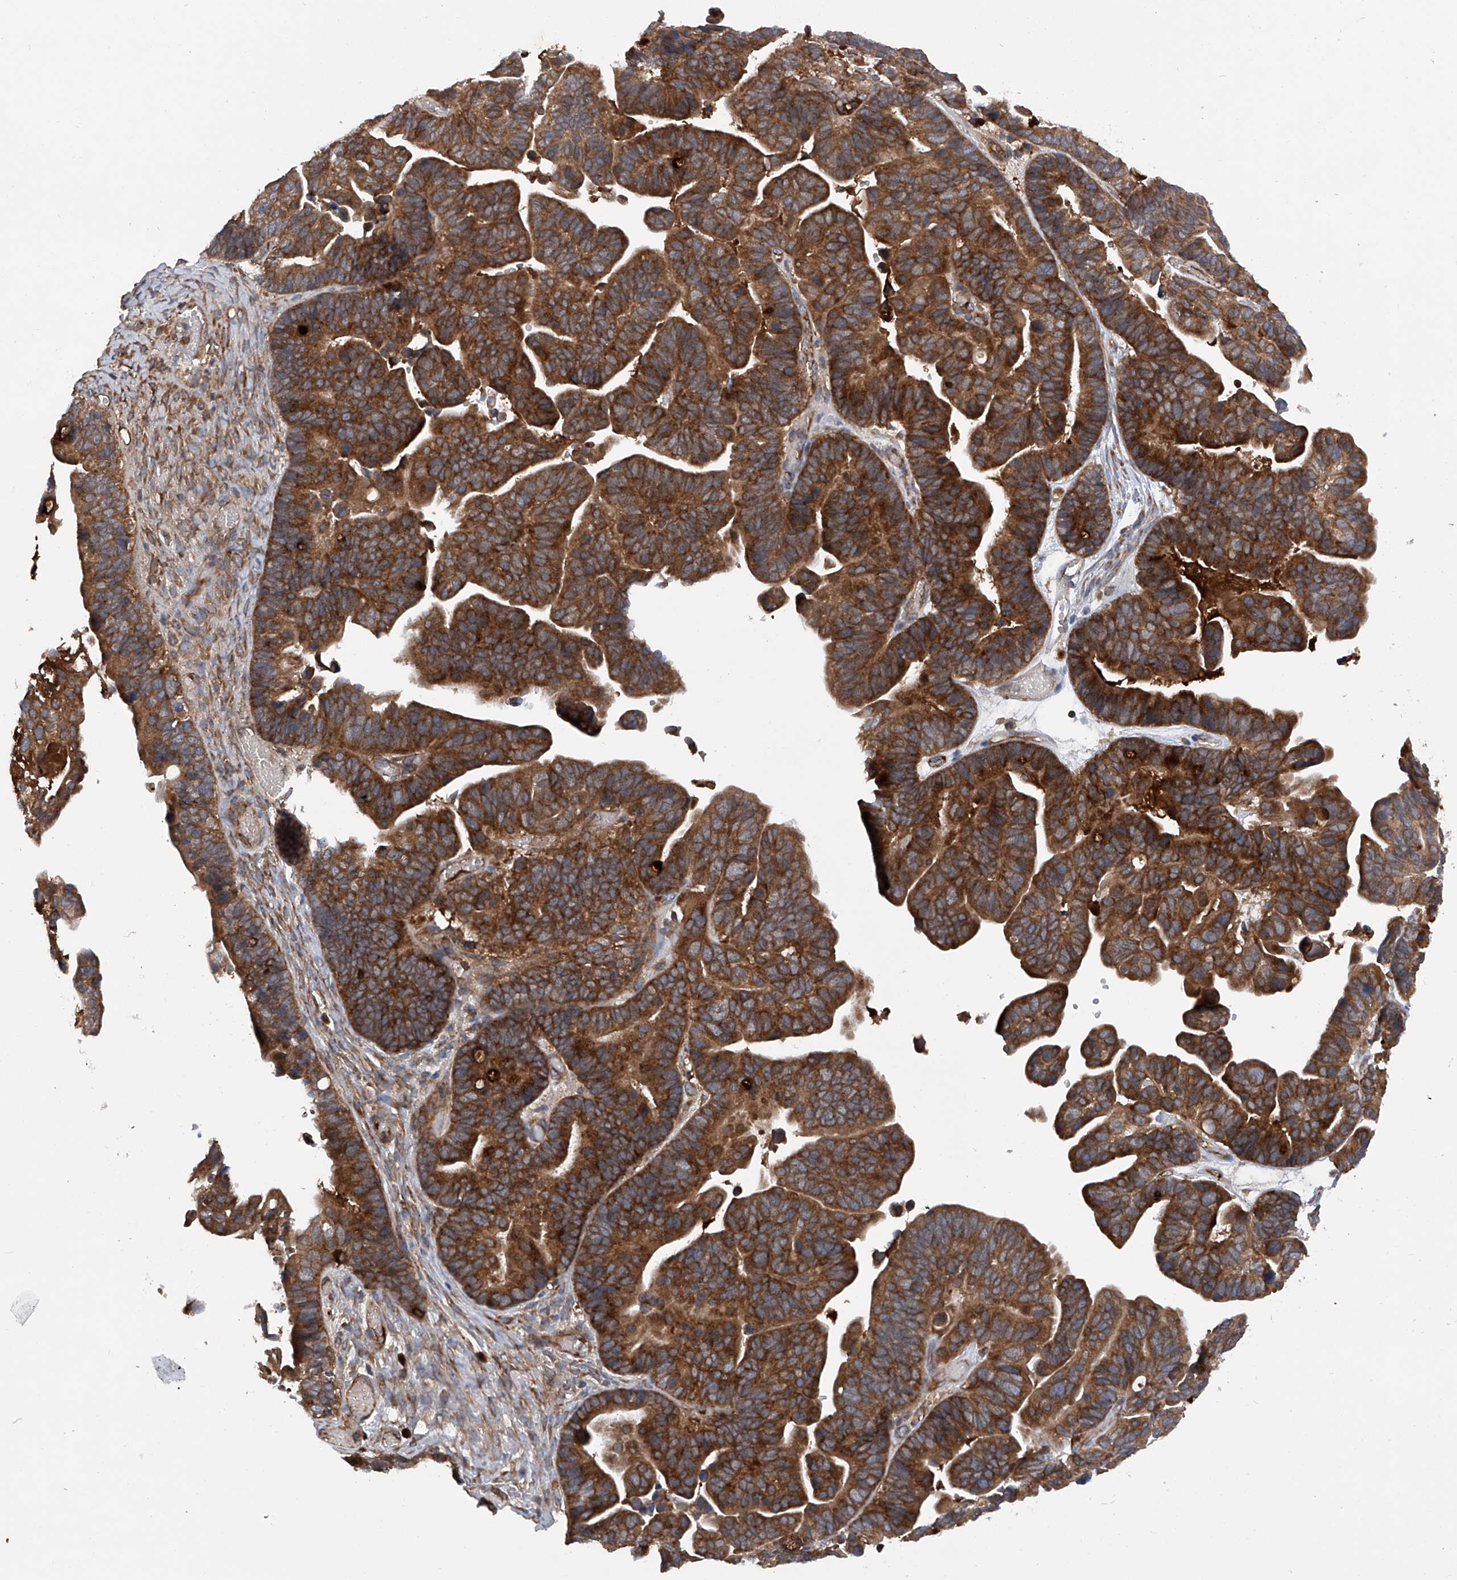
{"staining": {"intensity": "strong", "quantity": ">75%", "location": "cytoplasmic/membranous"}, "tissue": "ovarian cancer", "cell_type": "Tumor cells", "image_type": "cancer", "snomed": [{"axis": "morphology", "description": "Cystadenocarcinoma, serous, NOS"}, {"axis": "topography", "description": "Ovary"}], "caption": "A high-resolution micrograph shows IHC staining of serous cystadenocarcinoma (ovarian), which demonstrates strong cytoplasmic/membranous staining in about >75% of tumor cells.", "gene": "ASCC3", "patient": {"sex": "female", "age": 56}}